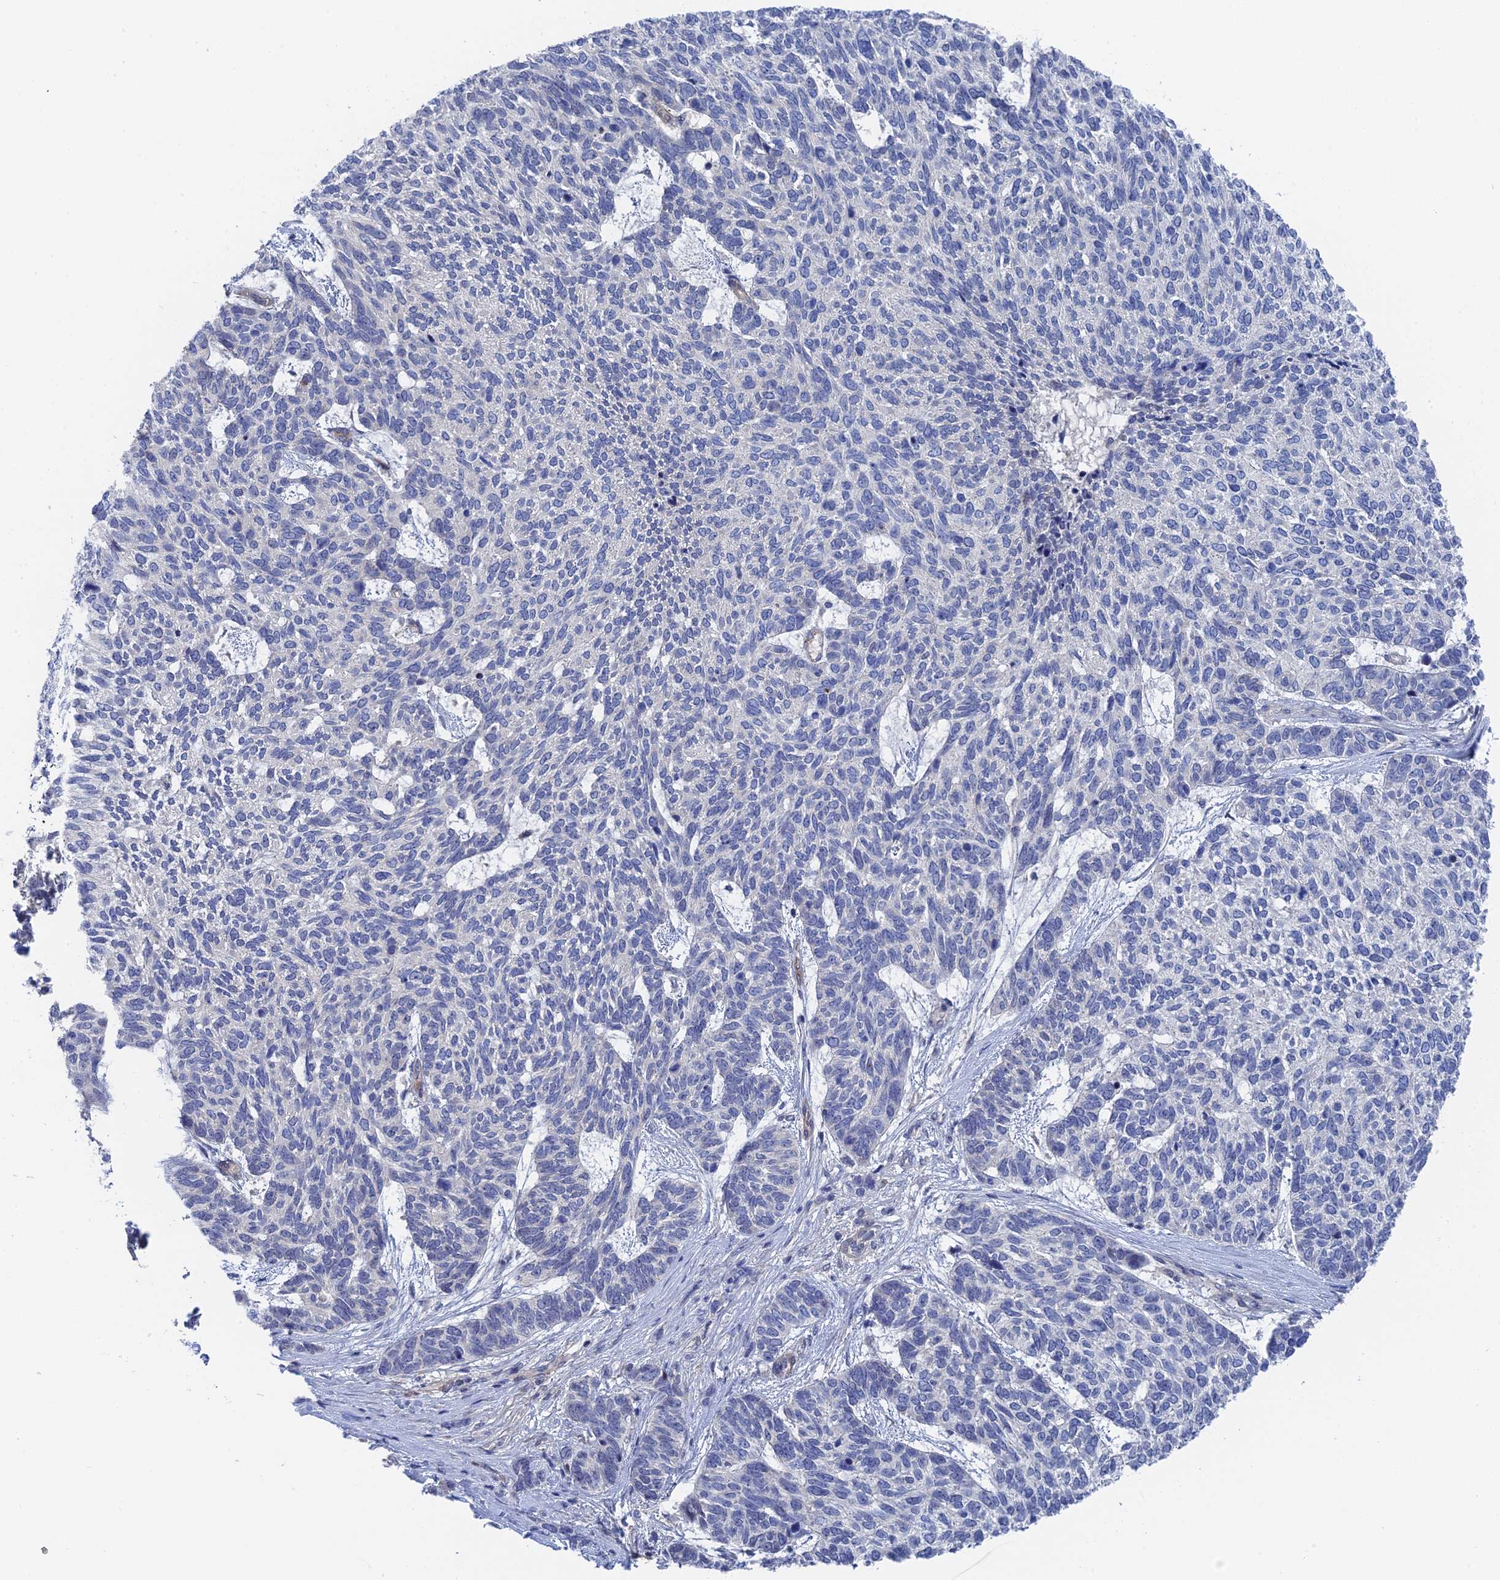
{"staining": {"intensity": "negative", "quantity": "none", "location": "none"}, "tissue": "skin cancer", "cell_type": "Tumor cells", "image_type": "cancer", "snomed": [{"axis": "morphology", "description": "Basal cell carcinoma"}, {"axis": "topography", "description": "Skin"}], "caption": "Human skin cancer stained for a protein using IHC reveals no expression in tumor cells.", "gene": "MTHFSD", "patient": {"sex": "female", "age": 65}}